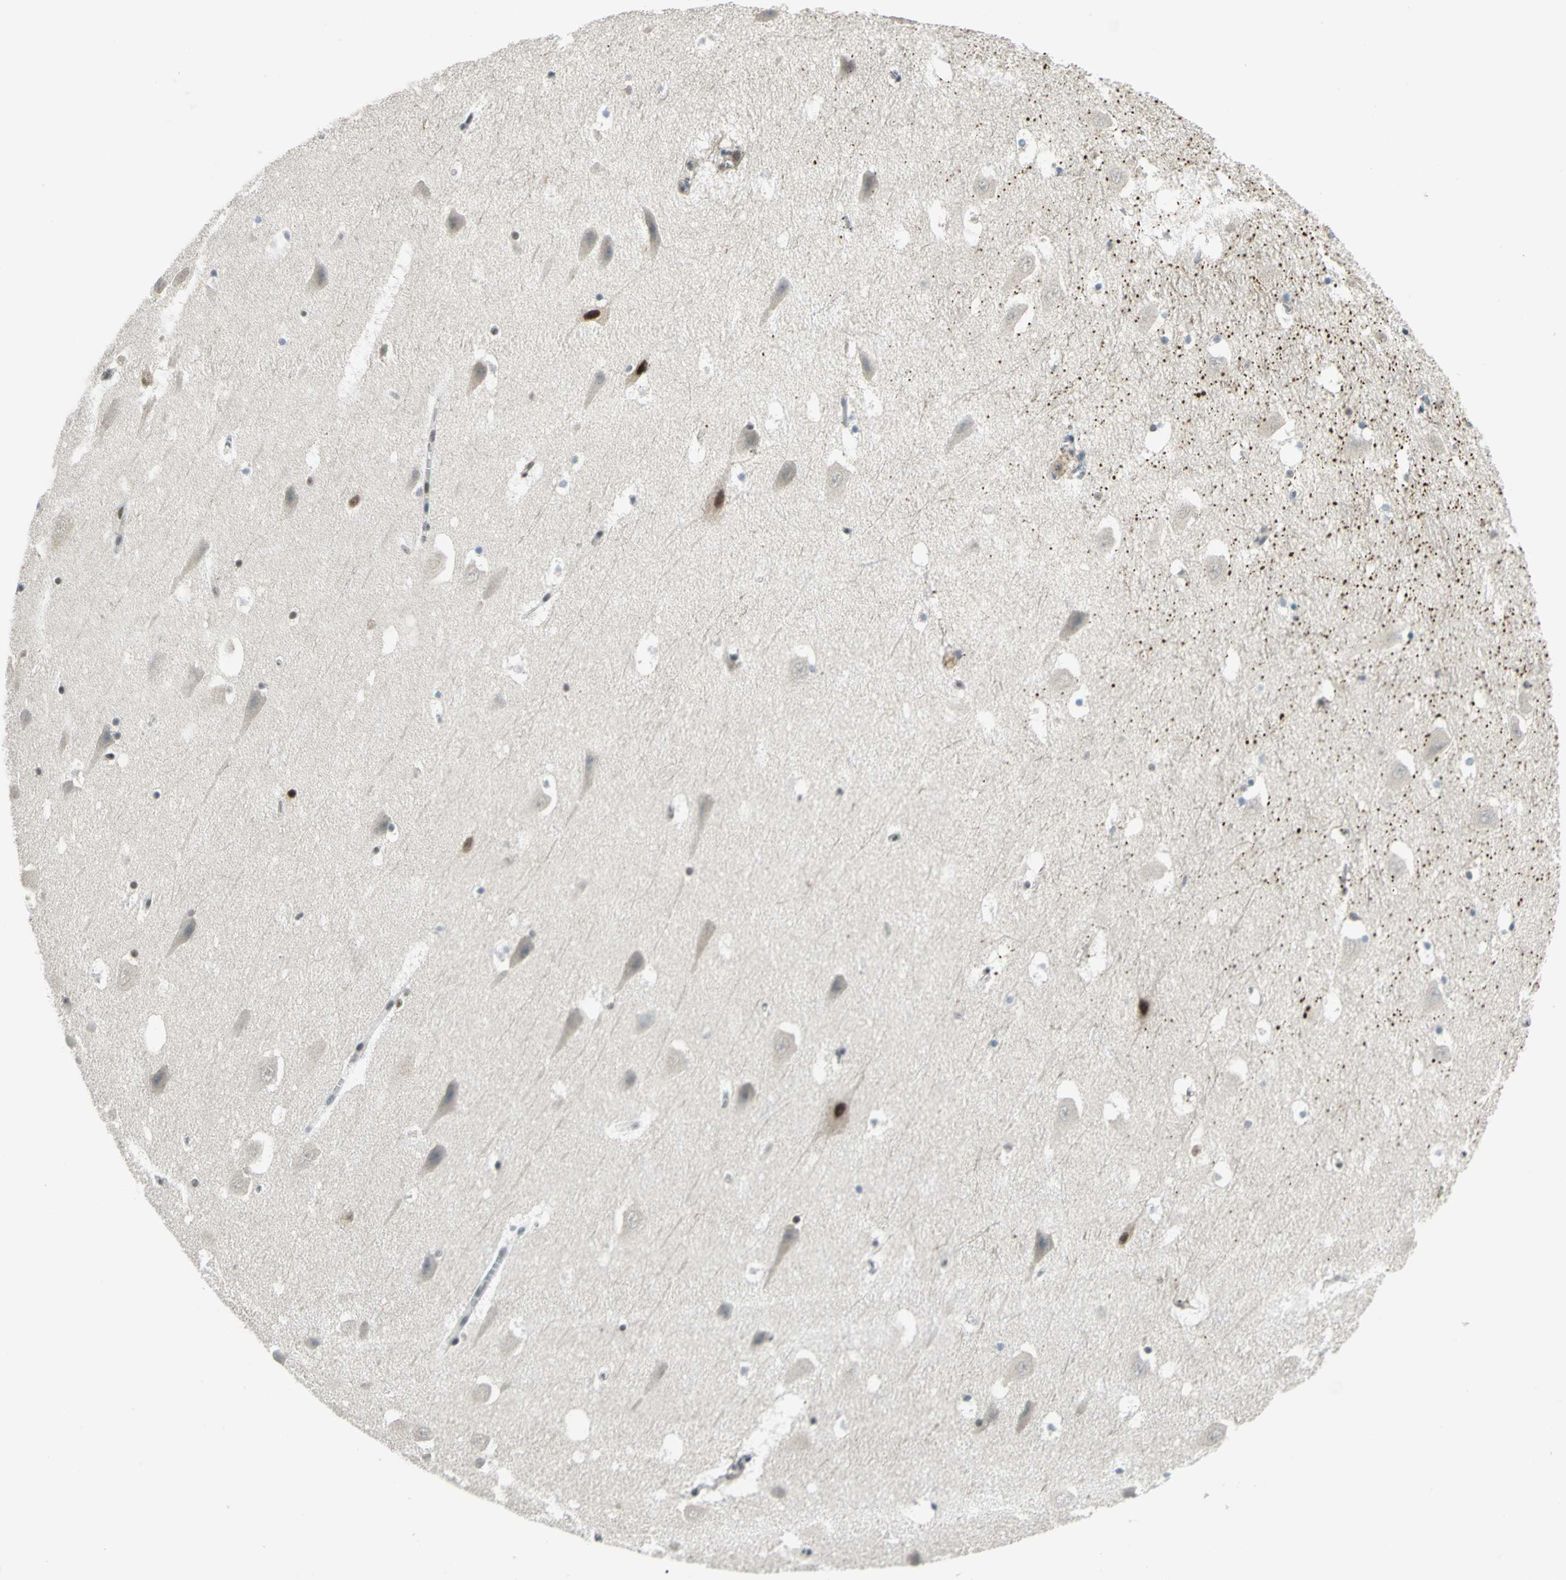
{"staining": {"intensity": "moderate", "quantity": "25%-75%", "location": "nuclear"}, "tissue": "hippocampus", "cell_type": "Glial cells", "image_type": "normal", "snomed": [{"axis": "morphology", "description": "Normal tissue, NOS"}, {"axis": "topography", "description": "Hippocampus"}], "caption": "High-magnification brightfield microscopy of normal hippocampus stained with DAB (3,3'-diaminobenzidine) (brown) and counterstained with hematoxylin (blue). glial cells exhibit moderate nuclear staining is identified in about25%-75% of cells.", "gene": "MTA1", "patient": {"sex": "male", "age": 45}}